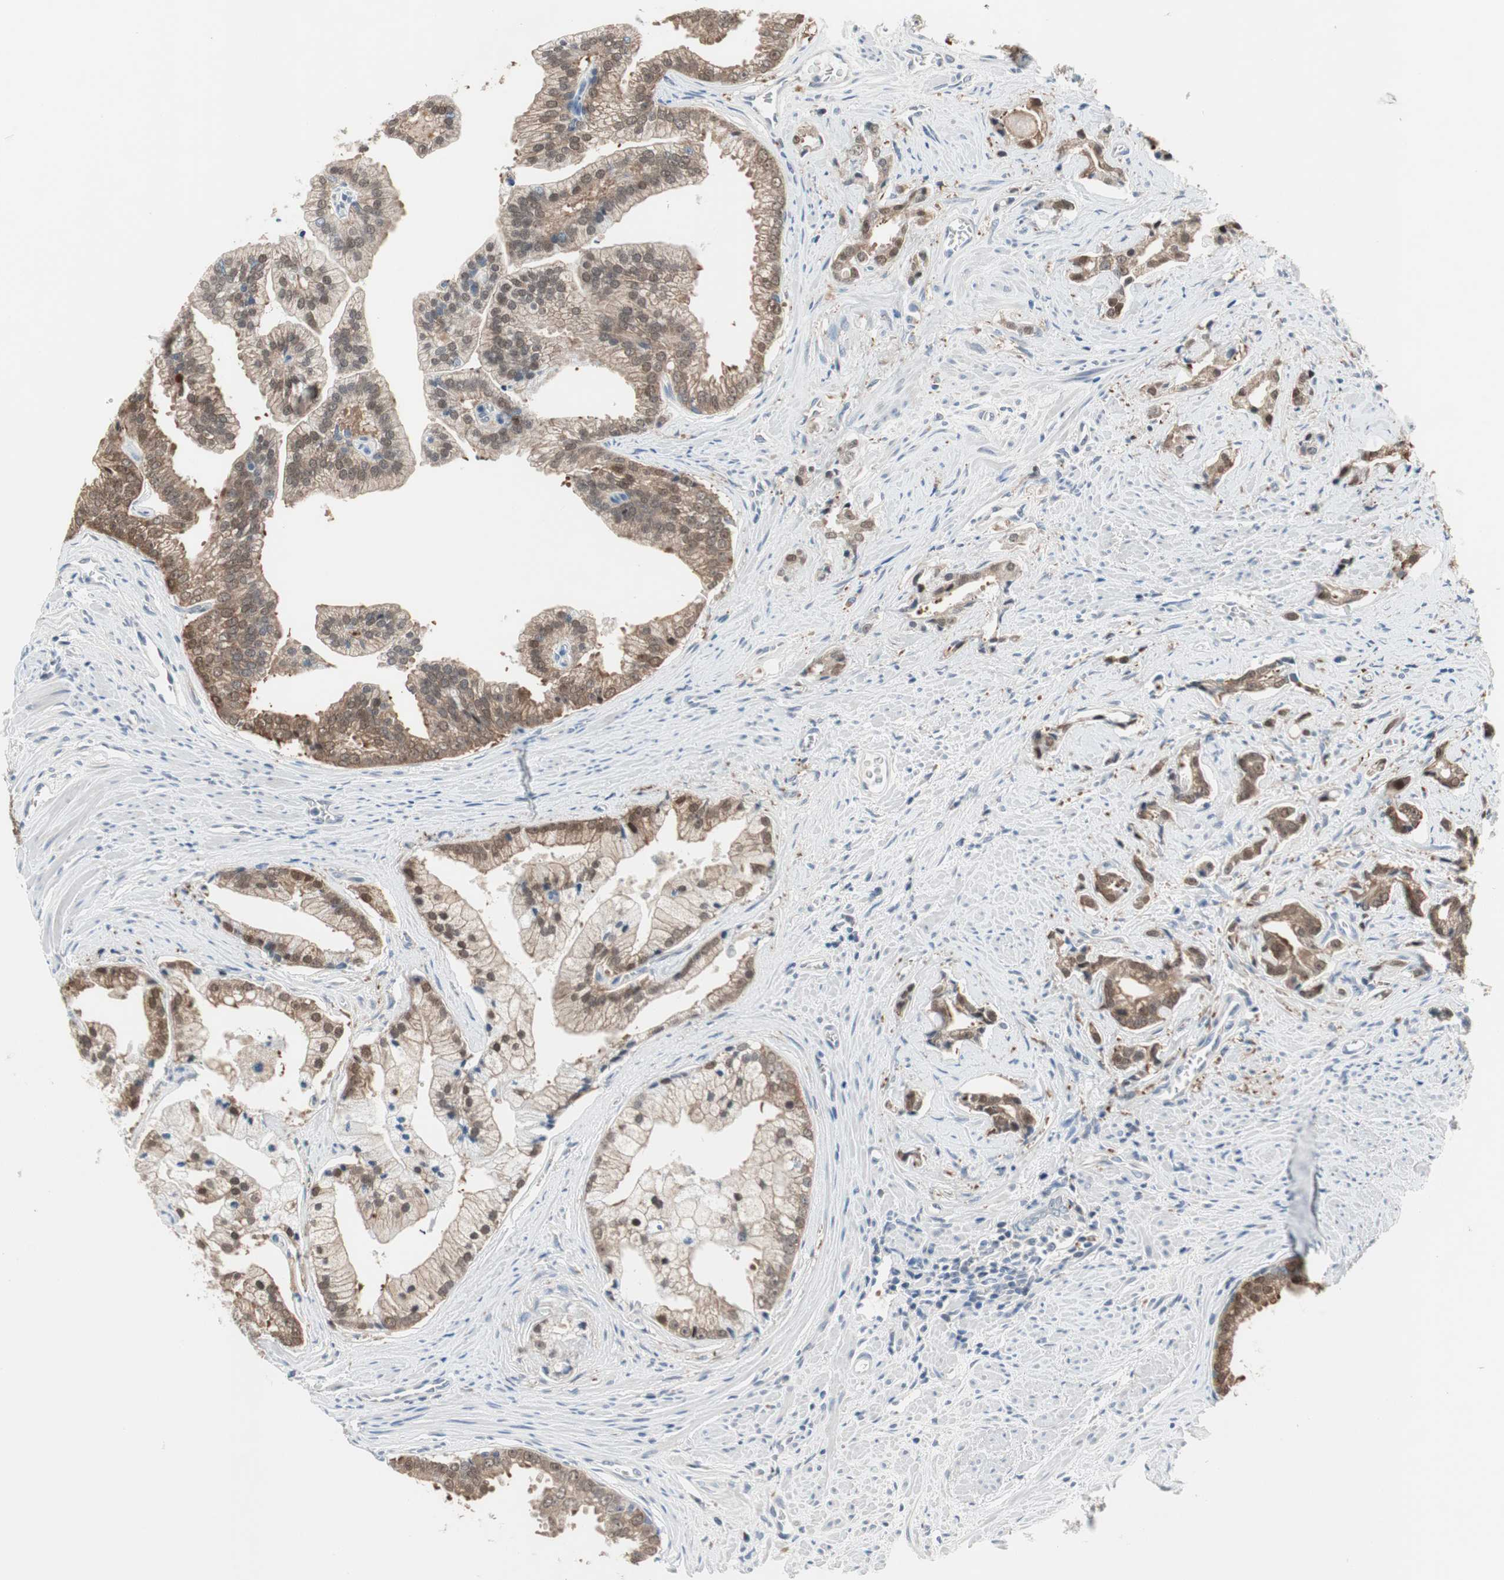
{"staining": {"intensity": "moderate", "quantity": "25%-75%", "location": "cytoplasmic/membranous,nuclear"}, "tissue": "prostate cancer", "cell_type": "Tumor cells", "image_type": "cancer", "snomed": [{"axis": "morphology", "description": "Adenocarcinoma, High grade"}, {"axis": "topography", "description": "Prostate"}], "caption": "Tumor cells demonstrate medium levels of moderate cytoplasmic/membranous and nuclear expression in about 25%-75% of cells in human prostate cancer (high-grade adenocarcinoma).", "gene": "GRHL1", "patient": {"sex": "male", "age": 67}}